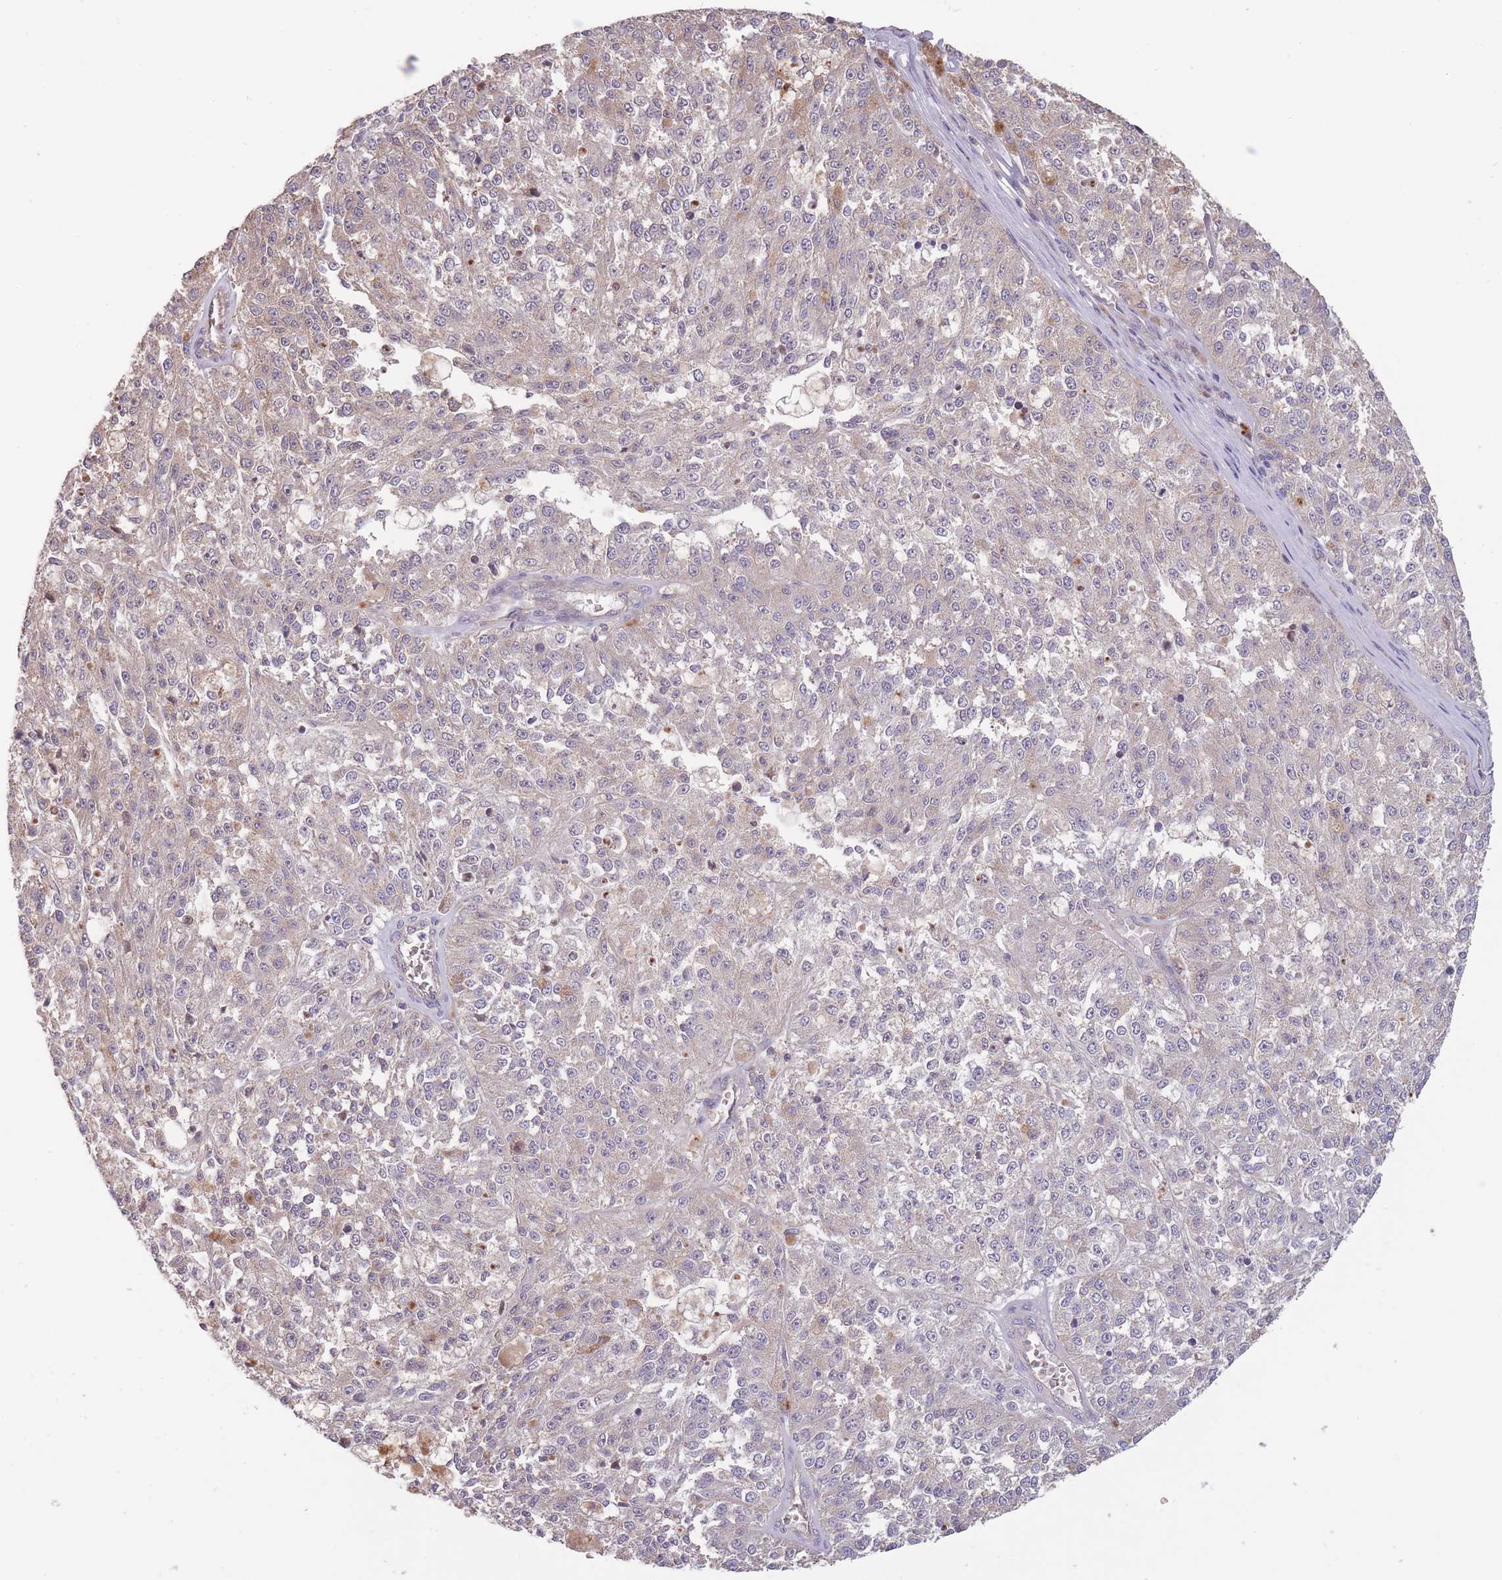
{"staining": {"intensity": "negative", "quantity": "none", "location": "none"}, "tissue": "melanoma", "cell_type": "Tumor cells", "image_type": "cancer", "snomed": [{"axis": "morphology", "description": "Malignant melanoma, NOS"}, {"axis": "topography", "description": "Skin"}], "caption": "This is an immunohistochemistry (IHC) micrograph of human melanoma. There is no staining in tumor cells.", "gene": "ITPKC", "patient": {"sex": "female", "age": 64}}